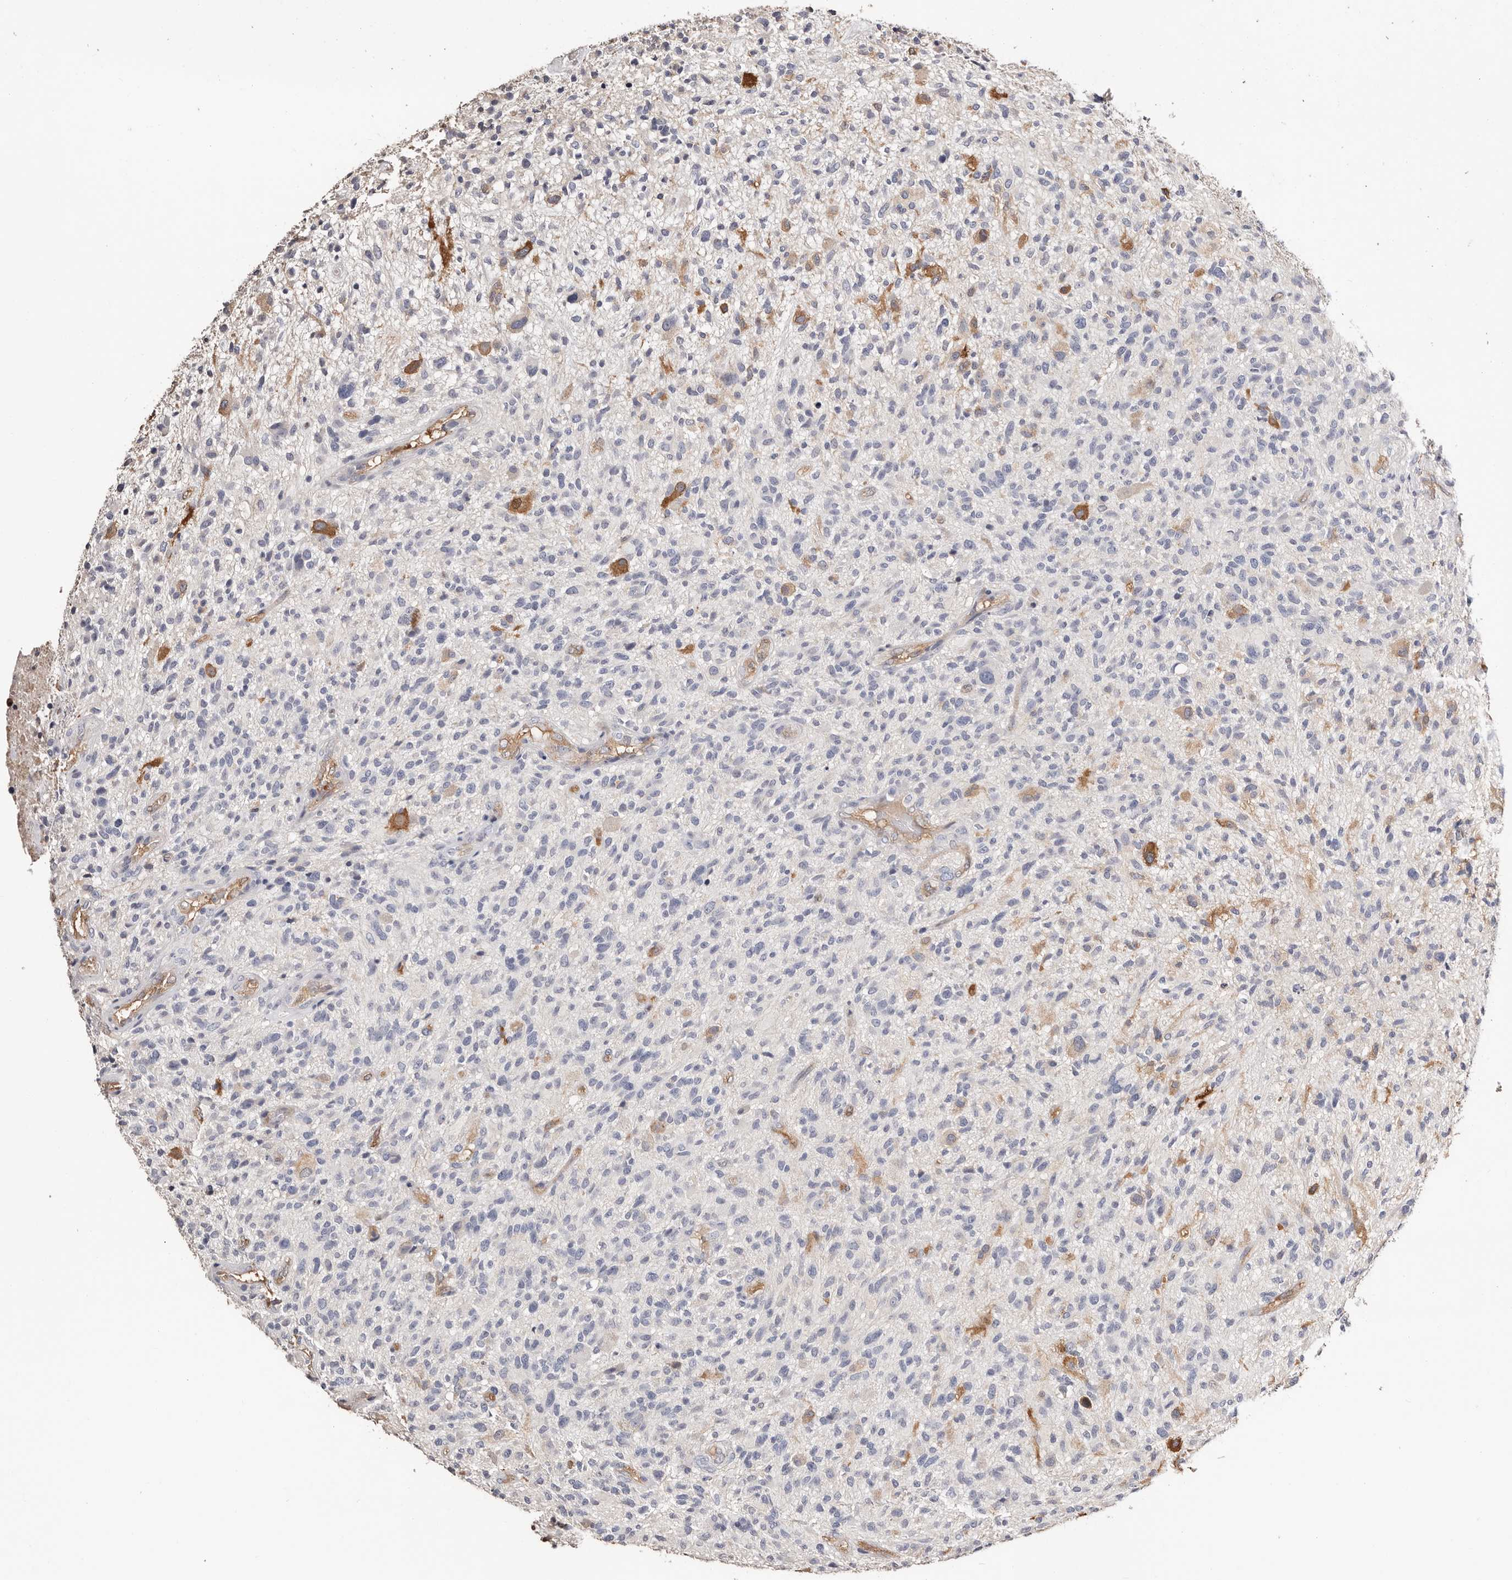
{"staining": {"intensity": "negative", "quantity": "none", "location": "none"}, "tissue": "glioma", "cell_type": "Tumor cells", "image_type": "cancer", "snomed": [{"axis": "morphology", "description": "Glioma, malignant, High grade"}, {"axis": "topography", "description": "Brain"}], "caption": "A photomicrograph of human glioma is negative for staining in tumor cells.", "gene": "TGM2", "patient": {"sex": "male", "age": 47}}